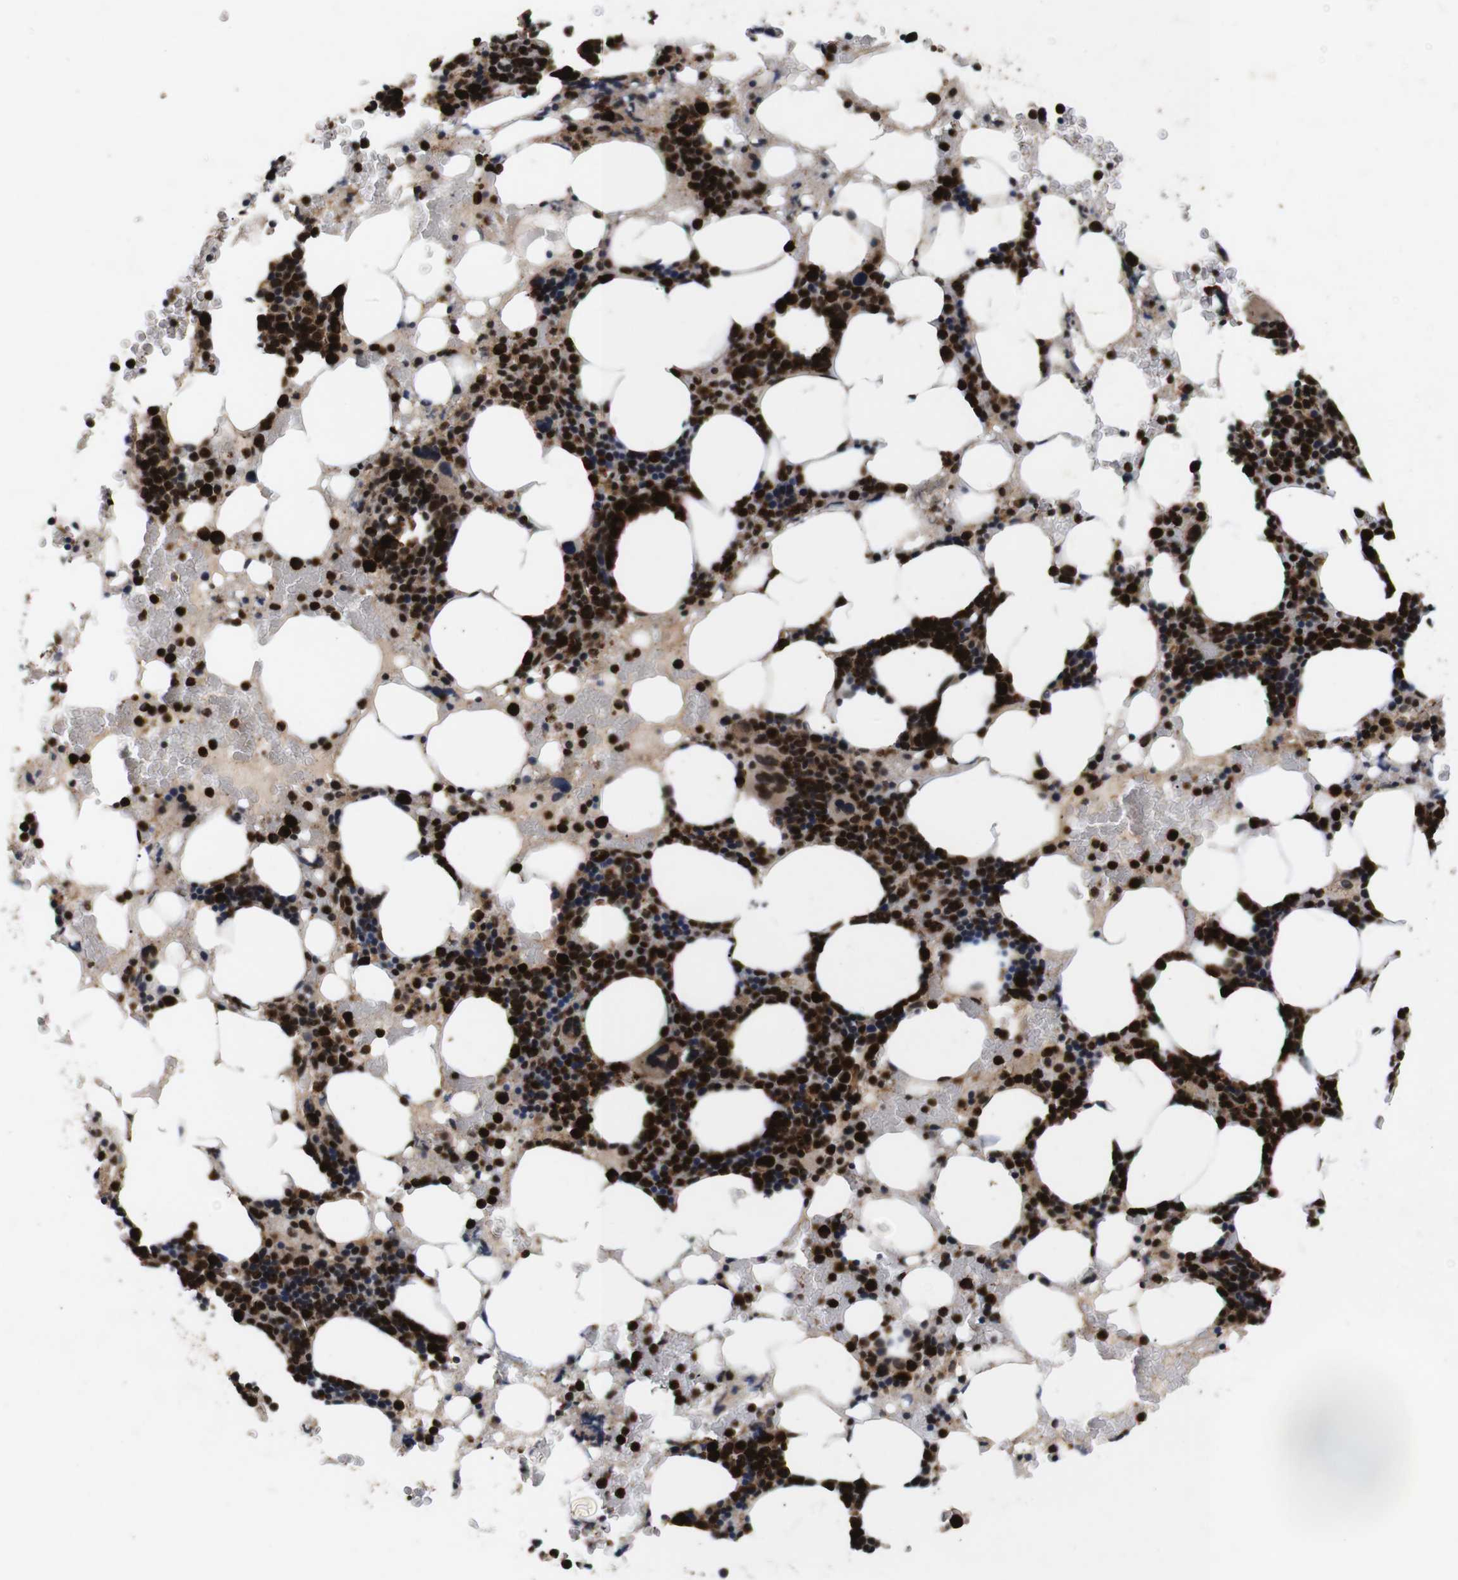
{"staining": {"intensity": "strong", "quantity": ">75%", "location": "nuclear"}, "tissue": "bone marrow", "cell_type": "Hematopoietic cells", "image_type": "normal", "snomed": [{"axis": "morphology", "description": "Normal tissue, NOS"}, {"axis": "morphology", "description": "Inflammation, NOS"}, {"axis": "topography", "description": "Bone marrow"}], "caption": "The immunohistochemical stain highlights strong nuclear staining in hematopoietic cells of normal bone marrow.", "gene": "KIF23", "patient": {"sex": "female", "age": 84}}